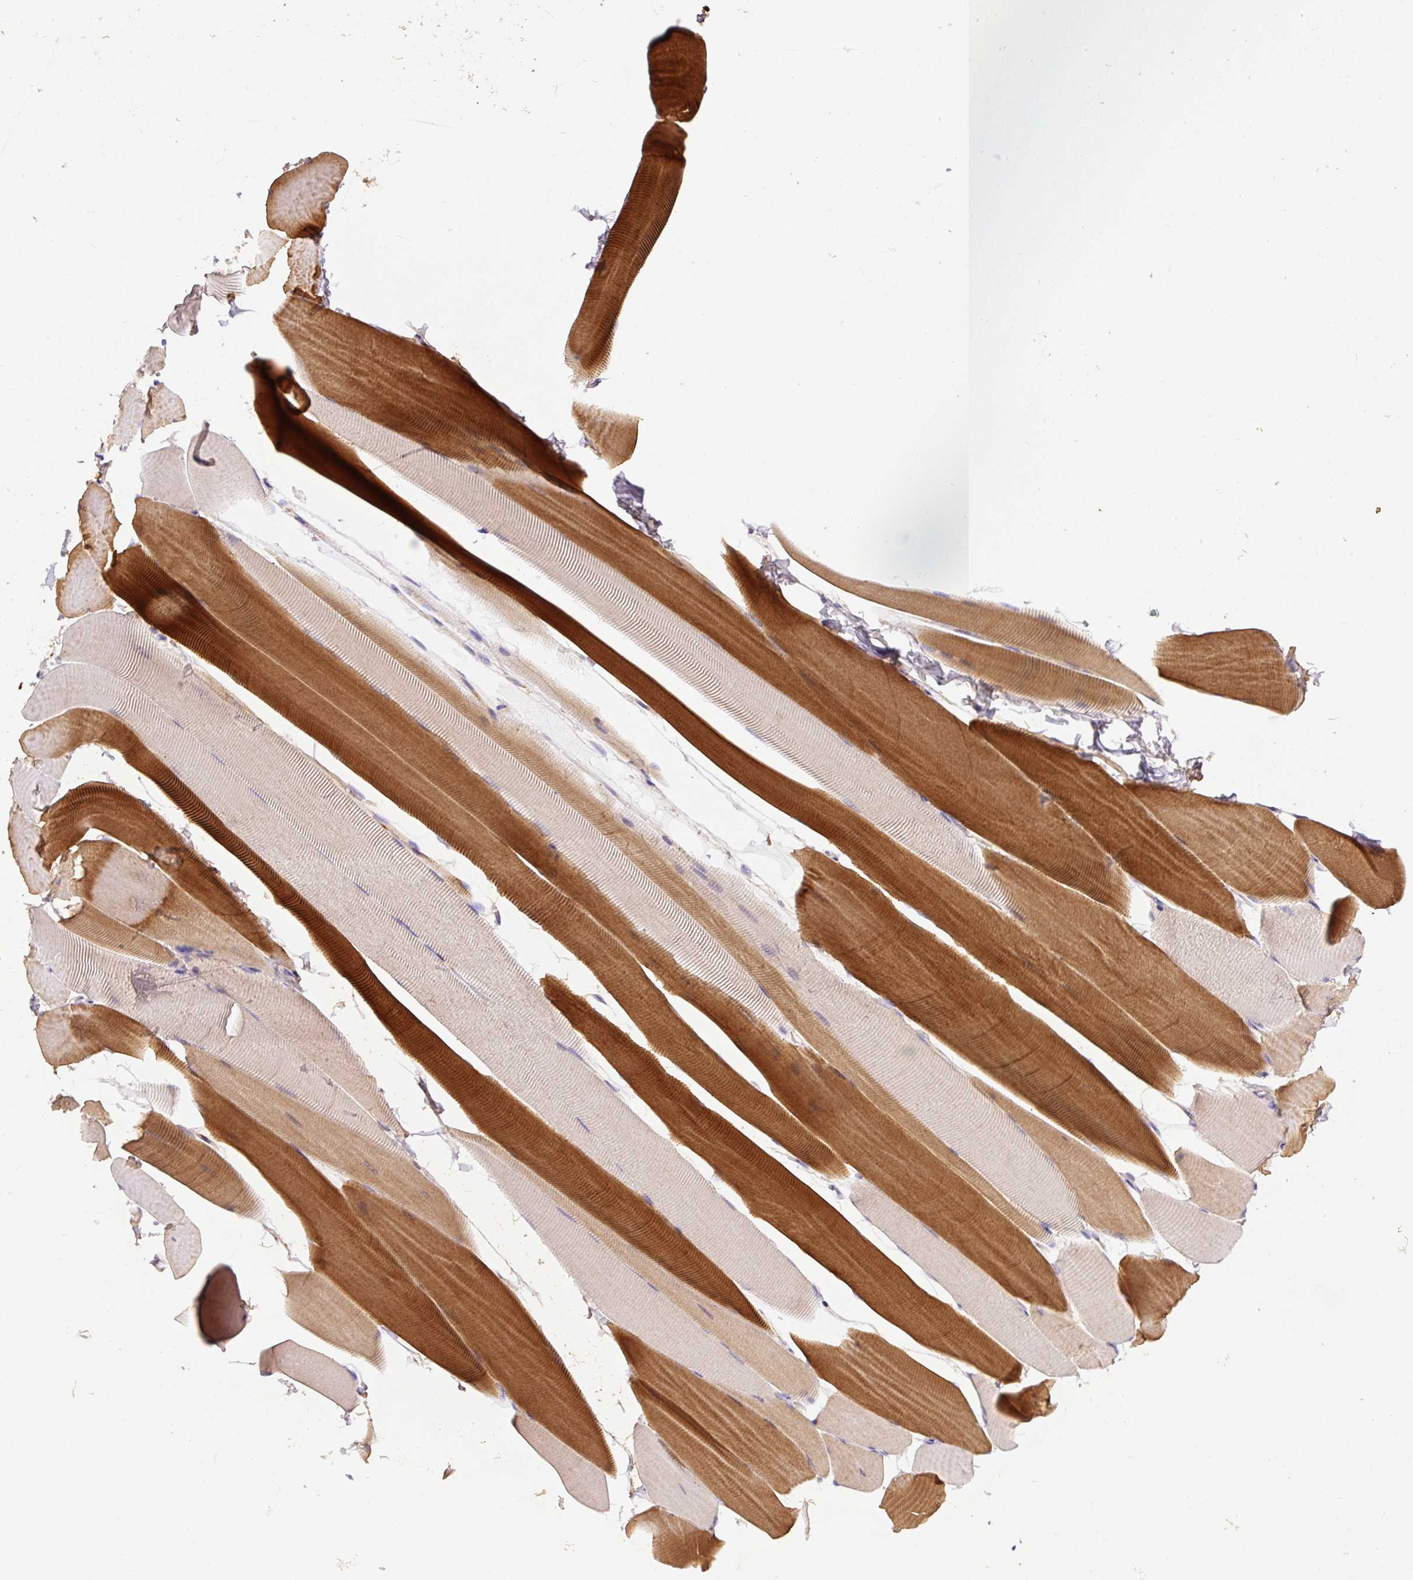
{"staining": {"intensity": "strong", "quantity": "25%-75%", "location": "cytoplasmic/membranous"}, "tissue": "skeletal muscle", "cell_type": "Myocytes", "image_type": "normal", "snomed": [{"axis": "morphology", "description": "Normal tissue, NOS"}, {"axis": "topography", "description": "Skeletal muscle"}], "caption": "The immunohistochemical stain labels strong cytoplasmic/membranous staining in myocytes of normal skeletal muscle. The protein is stained brown, and the nuclei are stained in blue (DAB IHC with brightfield microscopy, high magnification).", "gene": "DAPK1", "patient": {"sex": "male", "age": 25}}